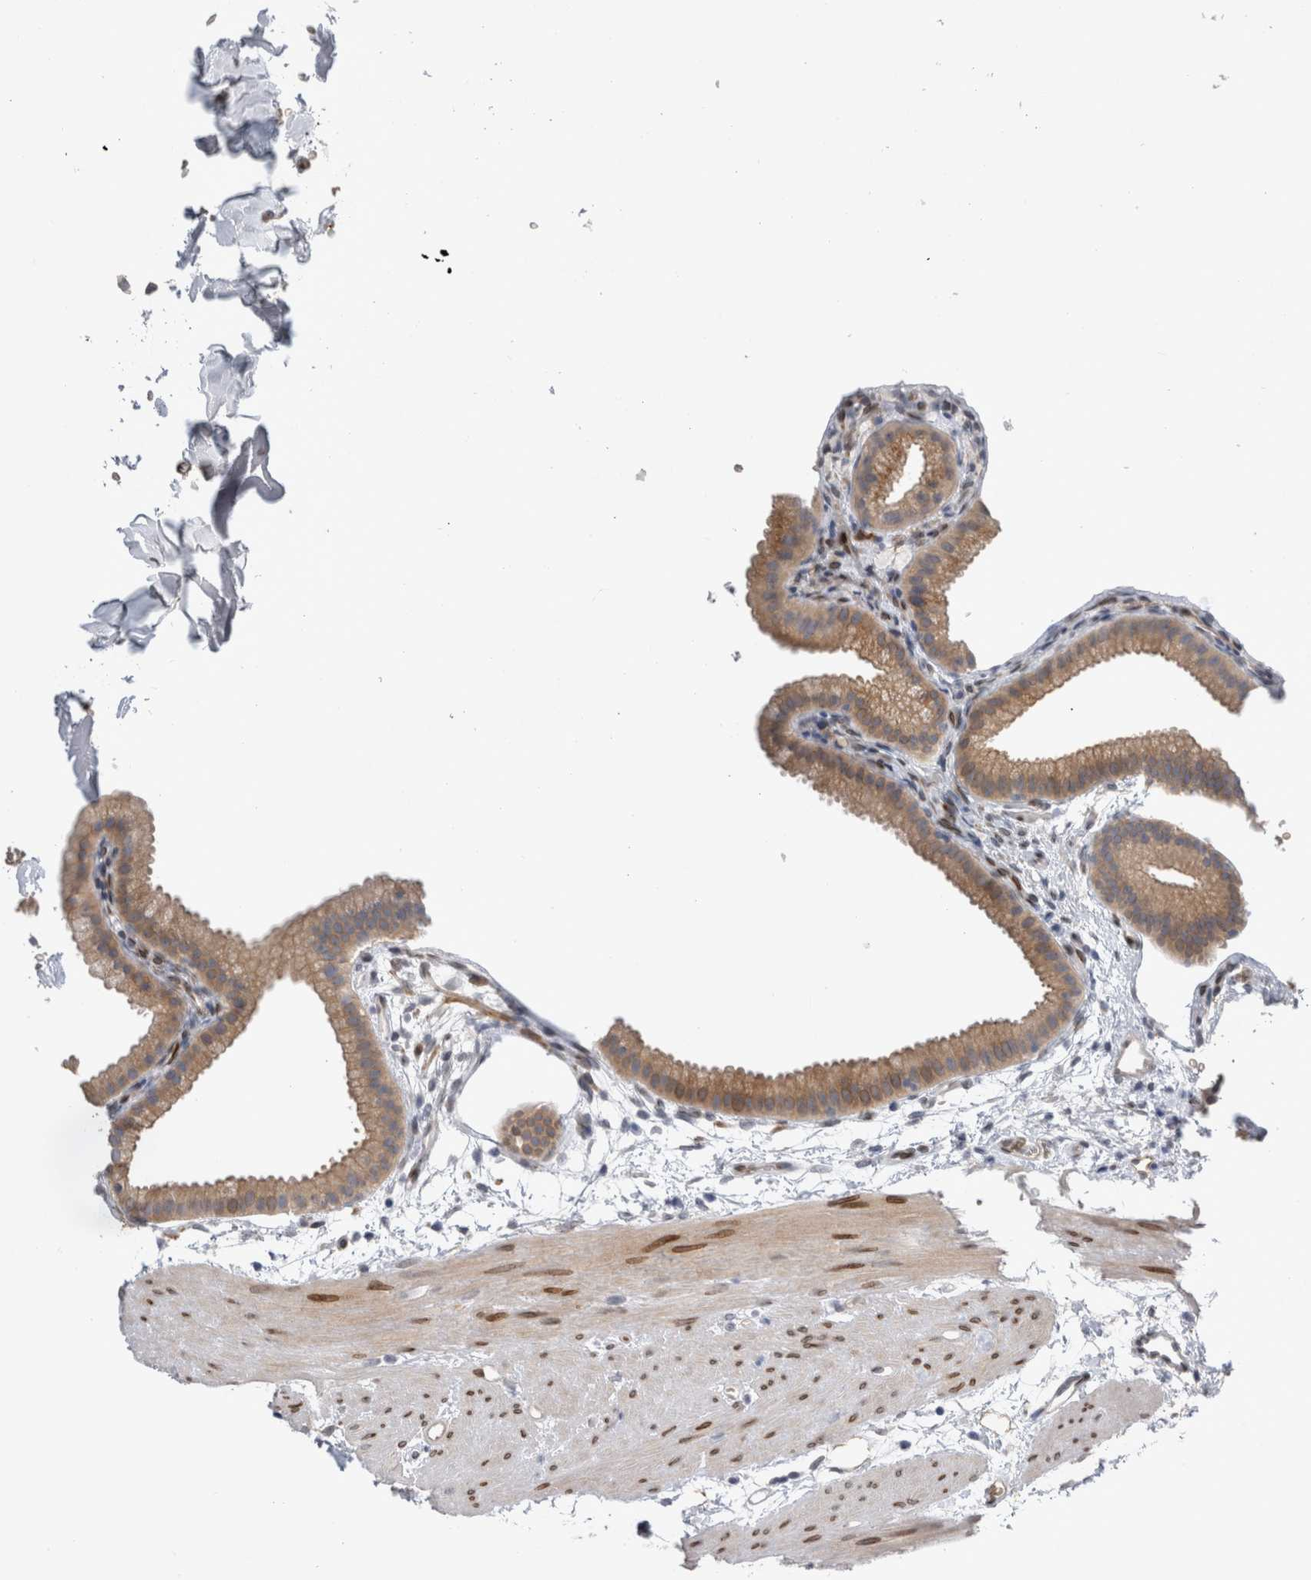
{"staining": {"intensity": "moderate", "quantity": ">75%", "location": "cytoplasmic/membranous,nuclear"}, "tissue": "gallbladder", "cell_type": "Glandular cells", "image_type": "normal", "snomed": [{"axis": "morphology", "description": "Normal tissue, NOS"}, {"axis": "topography", "description": "Gallbladder"}], "caption": "This photomicrograph shows normal gallbladder stained with IHC to label a protein in brown. The cytoplasmic/membranous,nuclear of glandular cells show moderate positivity for the protein. Nuclei are counter-stained blue.", "gene": "DMTN", "patient": {"sex": "female", "age": 64}}